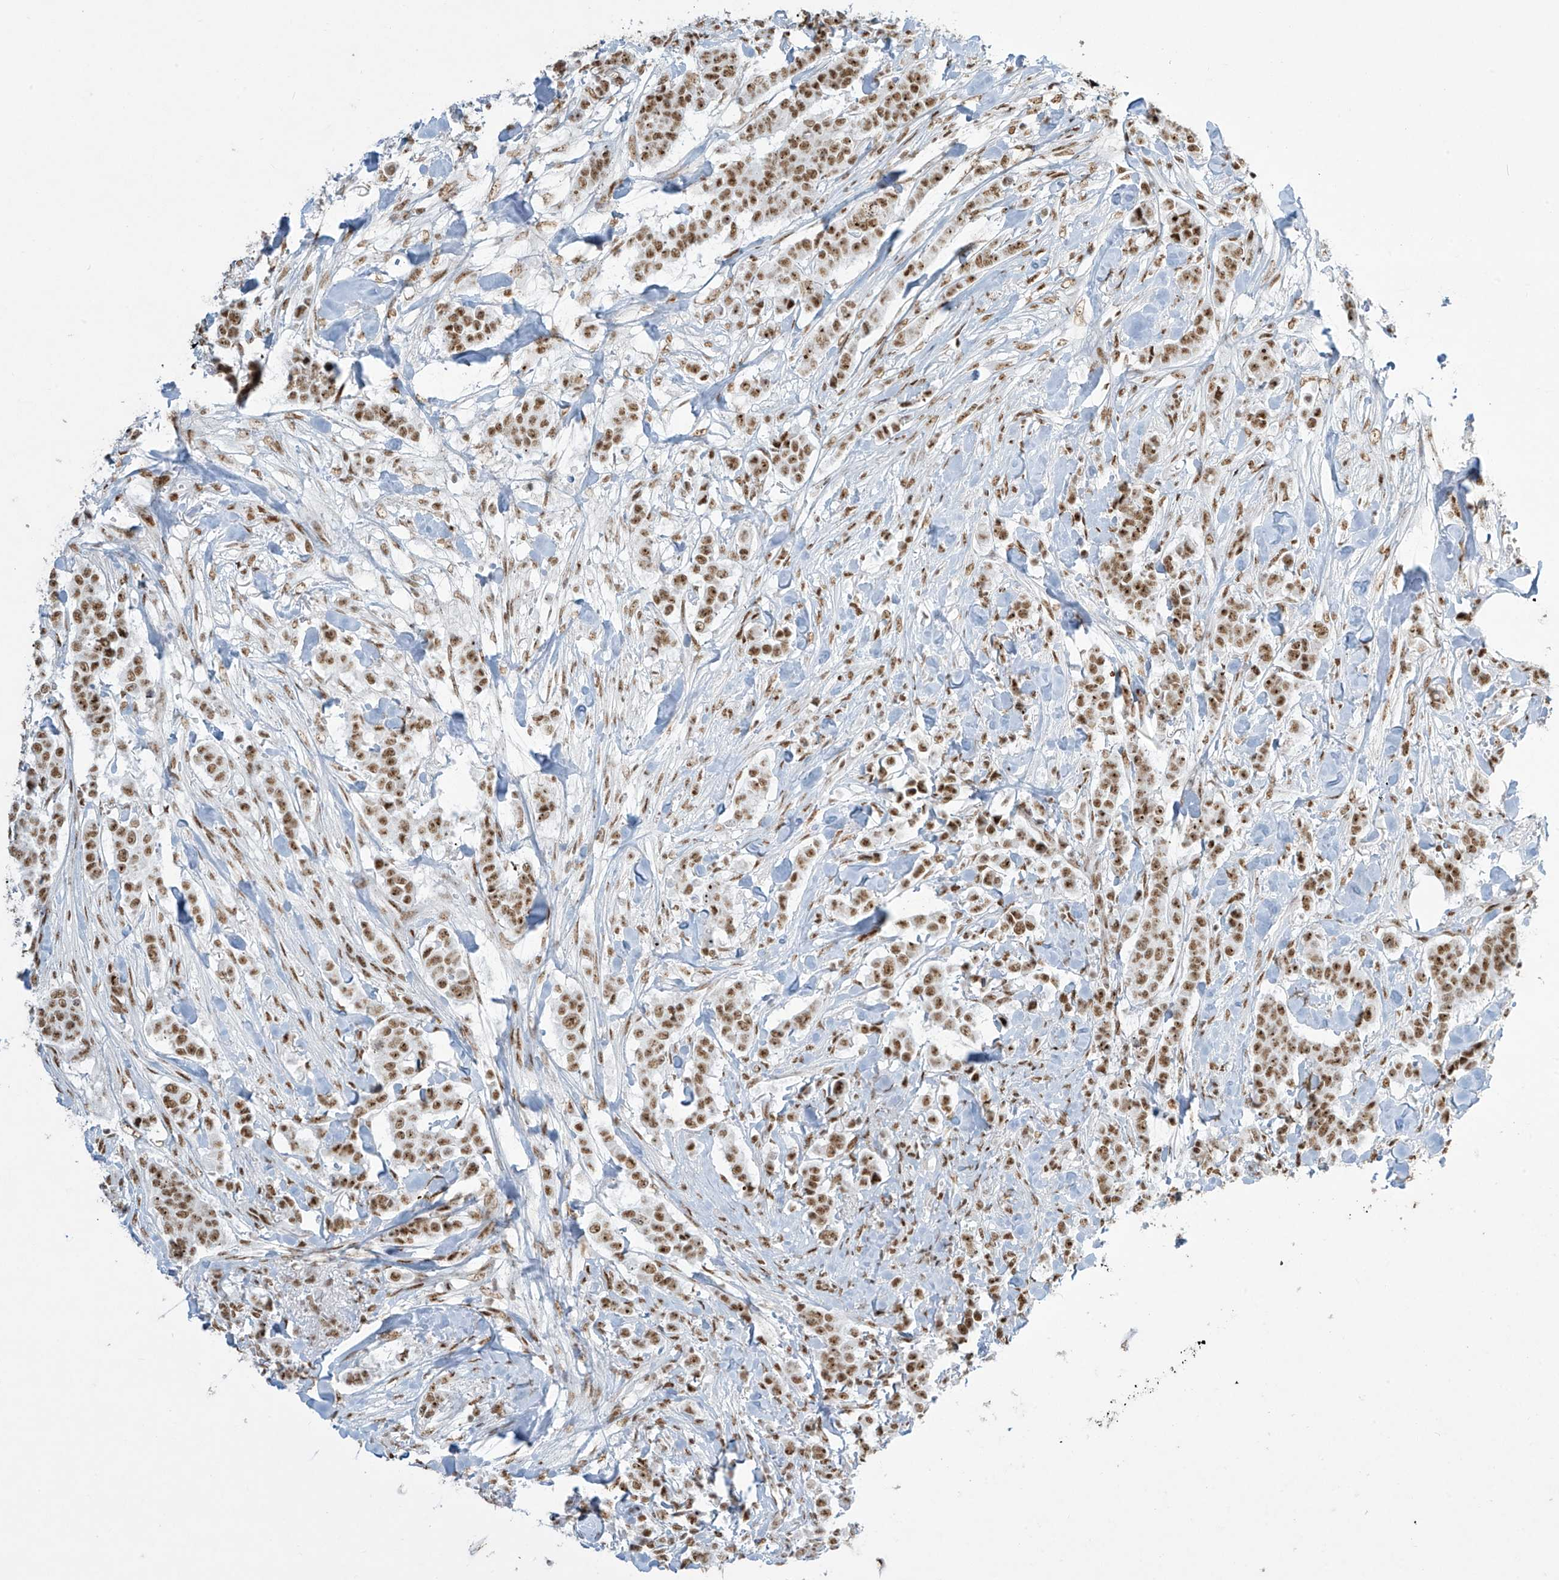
{"staining": {"intensity": "moderate", "quantity": ">75%", "location": "nuclear"}, "tissue": "breast cancer", "cell_type": "Tumor cells", "image_type": "cancer", "snomed": [{"axis": "morphology", "description": "Duct carcinoma"}, {"axis": "topography", "description": "Breast"}], "caption": "Immunohistochemistry image of human breast cancer (infiltrating ductal carcinoma) stained for a protein (brown), which reveals medium levels of moderate nuclear staining in approximately >75% of tumor cells.", "gene": "MS4A6A", "patient": {"sex": "female", "age": 40}}